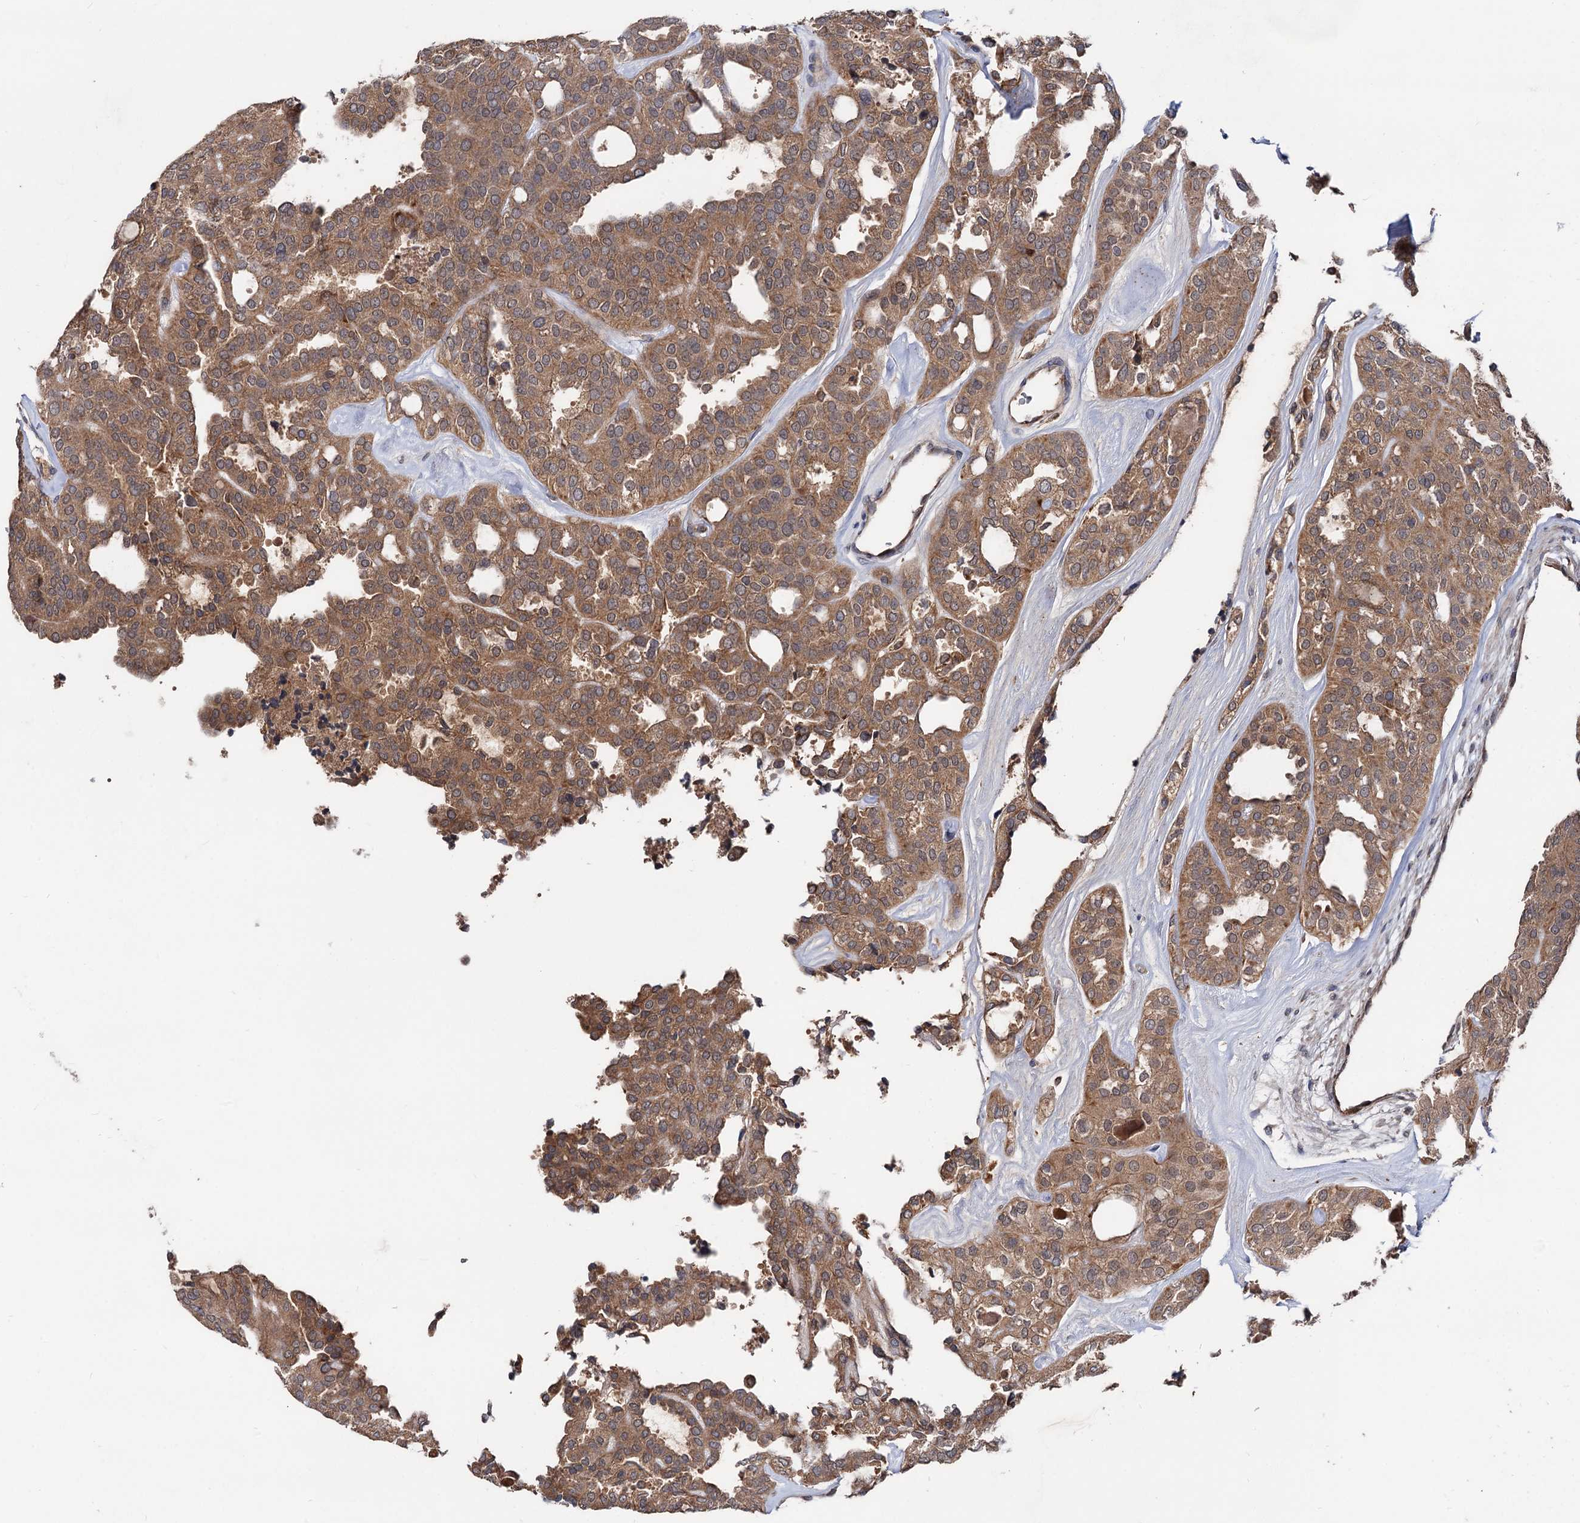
{"staining": {"intensity": "moderate", "quantity": ">75%", "location": "cytoplasmic/membranous"}, "tissue": "thyroid cancer", "cell_type": "Tumor cells", "image_type": "cancer", "snomed": [{"axis": "morphology", "description": "Follicular adenoma carcinoma, NOS"}, {"axis": "topography", "description": "Thyroid gland"}], "caption": "A medium amount of moderate cytoplasmic/membranous expression is seen in about >75% of tumor cells in thyroid cancer (follicular adenoma carcinoma) tissue.", "gene": "TEX9", "patient": {"sex": "male", "age": 75}}